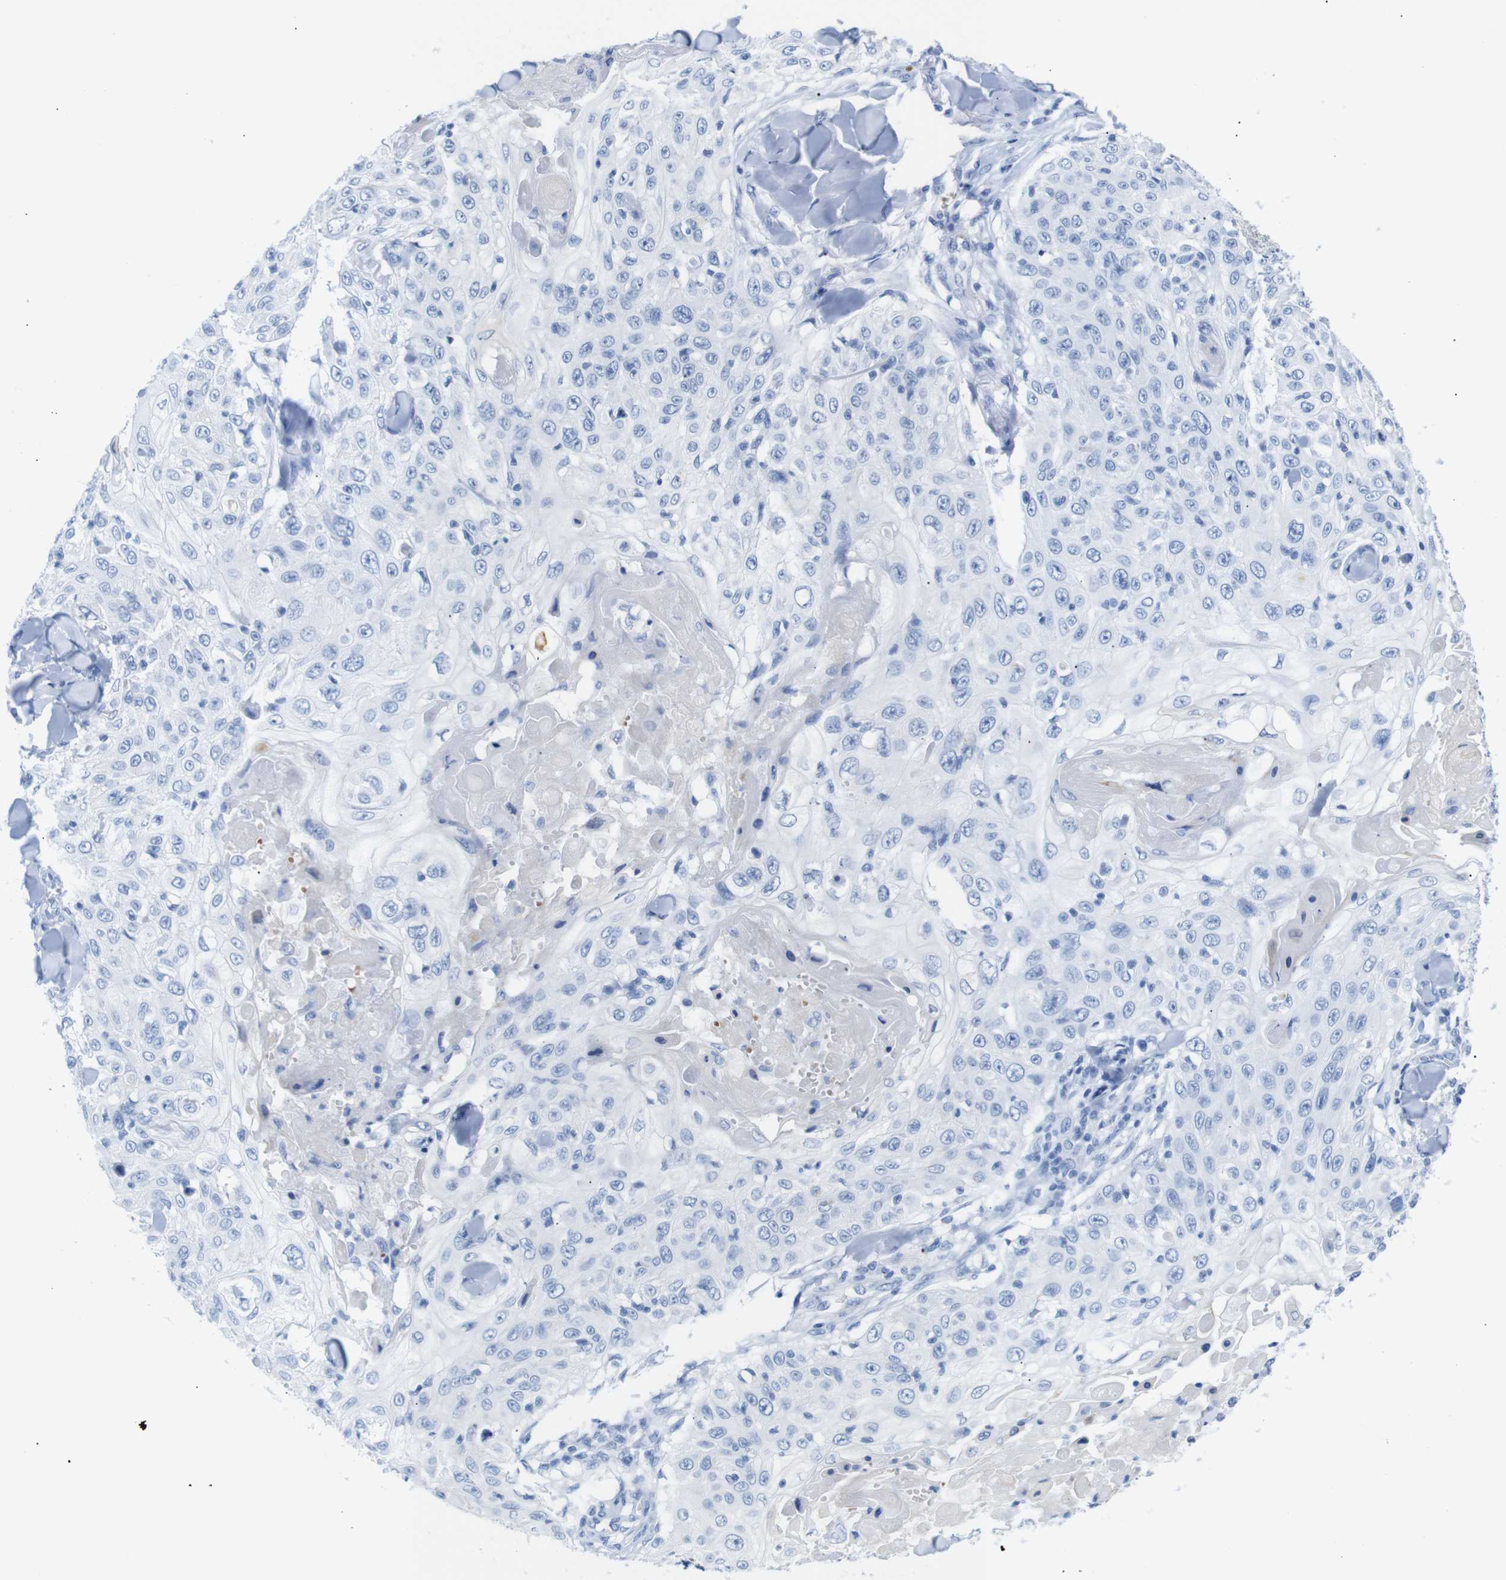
{"staining": {"intensity": "negative", "quantity": "none", "location": "none"}, "tissue": "skin cancer", "cell_type": "Tumor cells", "image_type": "cancer", "snomed": [{"axis": "morphology", "description": "Squamous cell carcinoma, NOS"}, {"axis": "topography", "description": "Skin"}], "caption": "Tumor cells are negative for protein expression in human skin cancer (squamous cell carcinoma).", "gene": "ERVMER34-1", "patient": {"sex": "male", "age": 86}}